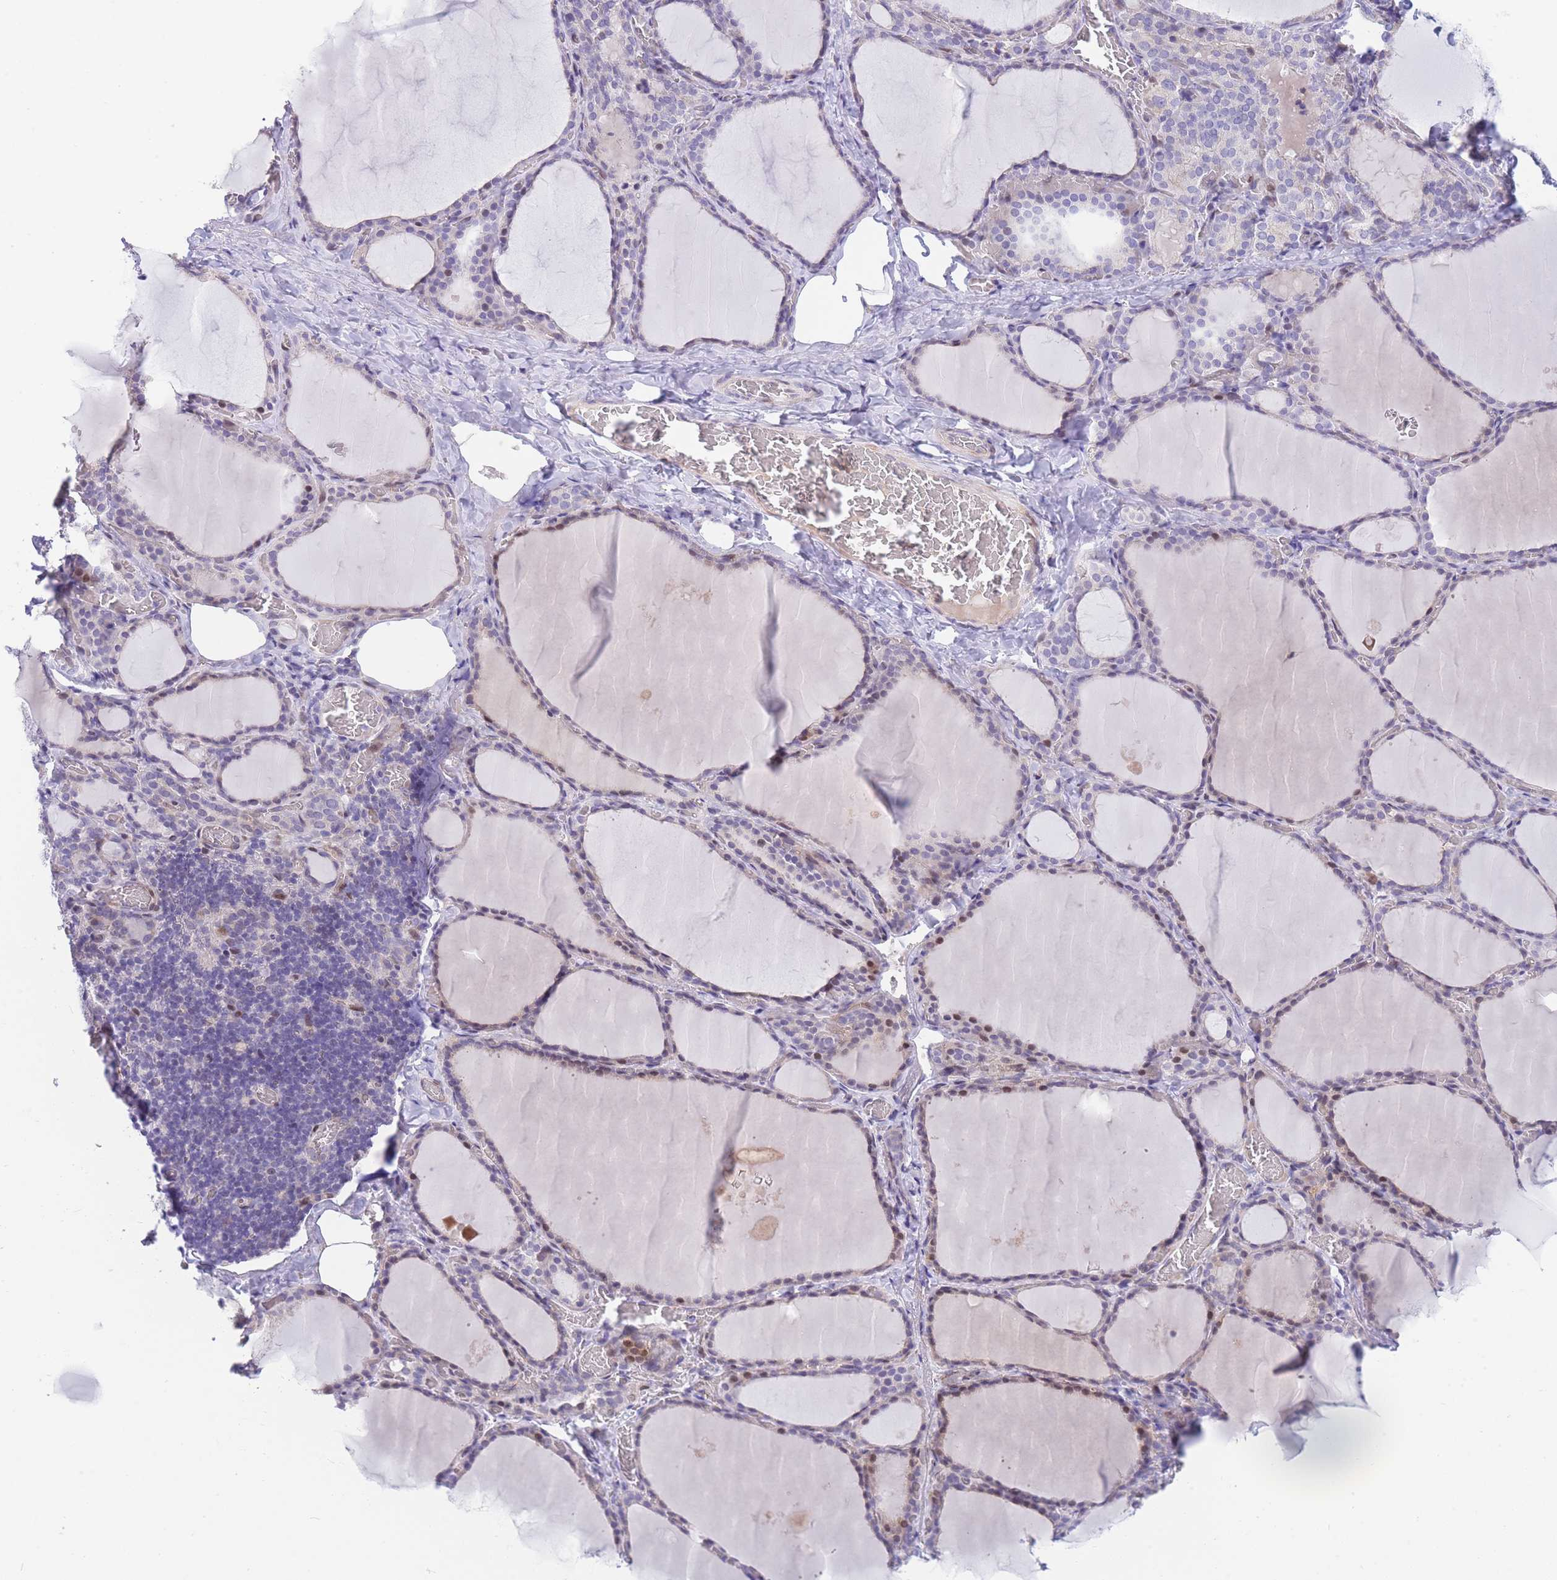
{"staining": {"intensity": "weak", "quantity": "<25%", "location": "nuclear"}, "tissue": "thyroid gland", "cell_type": "Glandular cells", "image_type": "normal", "snomed": [{"axis": "morphology", "description": "Normal tissue, NOS"}, {"axis": "topography", "description": "Thyroid gland"}], "caption": "The immunohistochemistry micrograph has no significant expression in glandular cells of thyroid gland. (Brightfield microscopy of DAB (3,3'-diaminobenzidine) immunohistochemistry at high magnification).", "gene": "SHCBP1", "patient": {"sex": "female", "age": 39}}